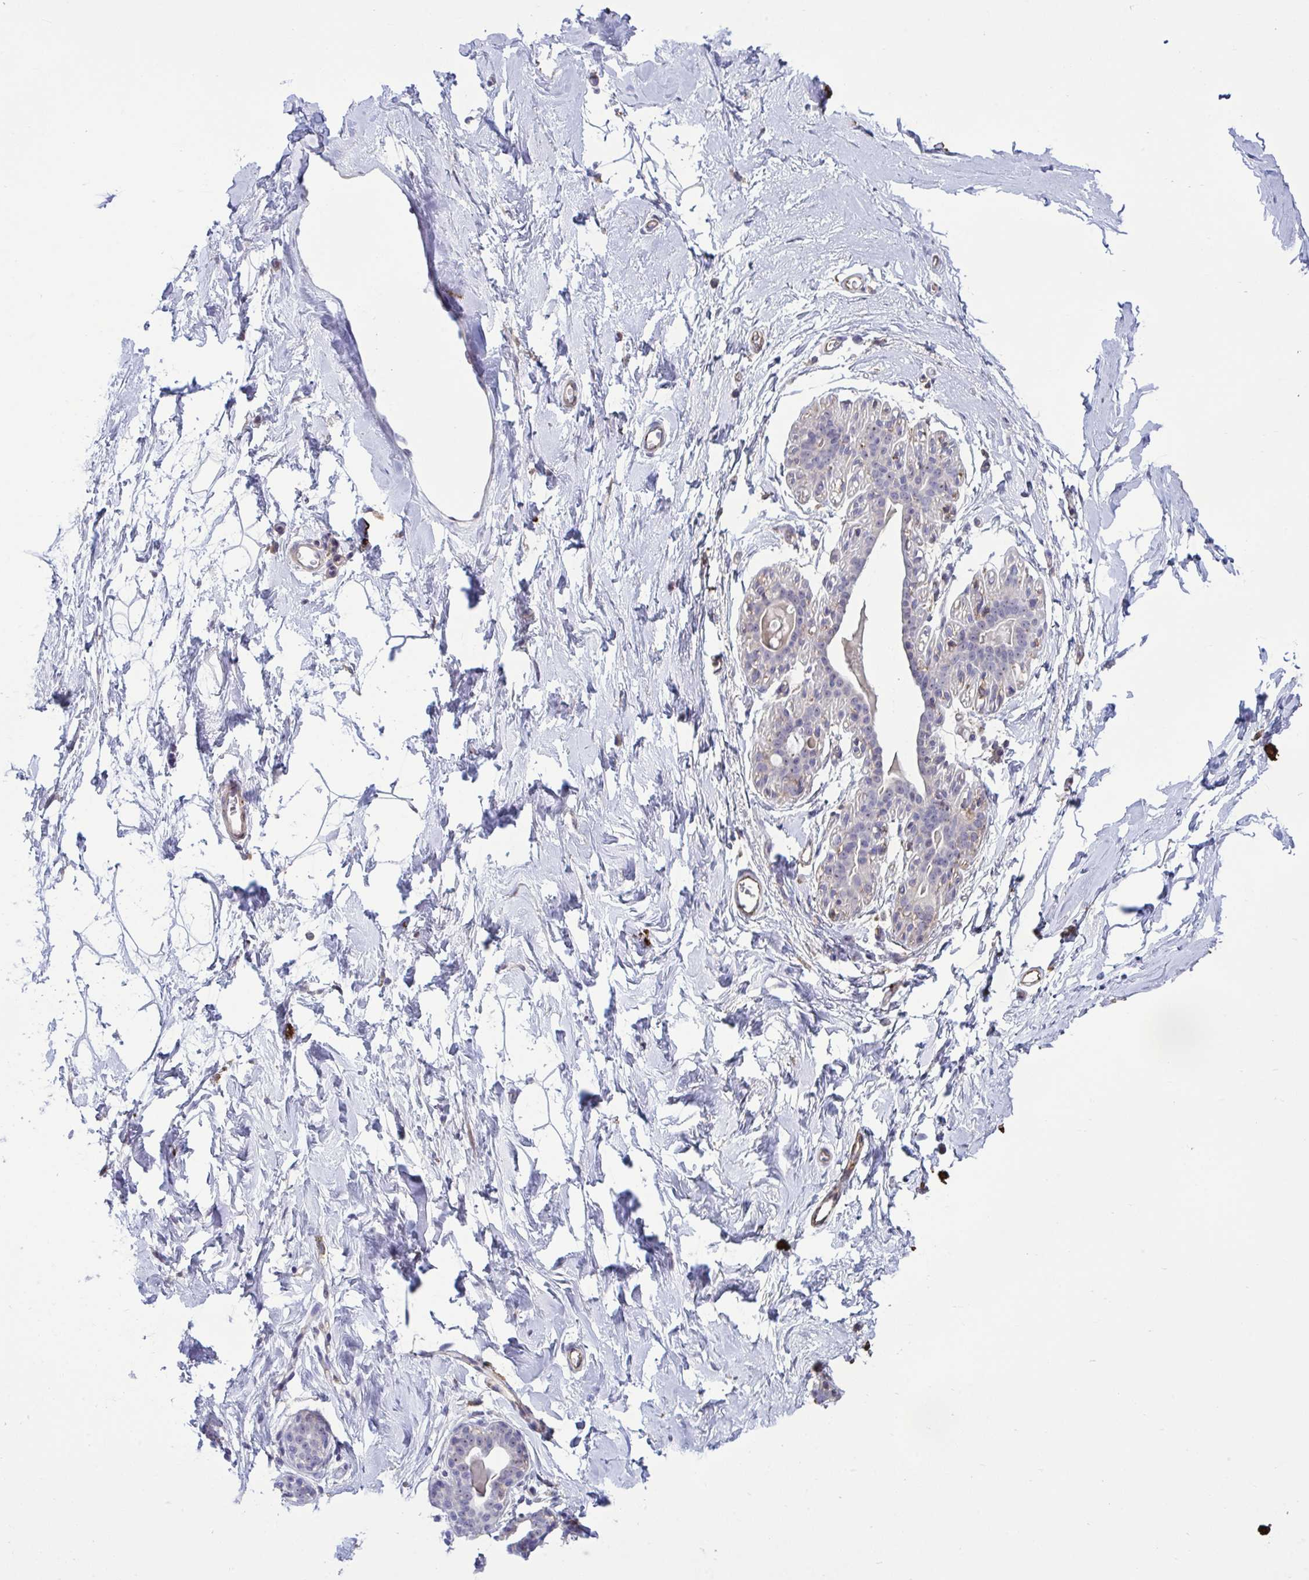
{"staining": {"intensity": "negative", "quantity": "none", "location": "none"}, "tissue": "breast", "cell_type": "Adipocytes", "image_type": "normal", "snomed": [{"axis": "morphology", "description": "Normal tissue, NOS"}, {"axis": "topography", "description": "Breast"}], "caption": "DAB immunohistochemical staining of unremarkable breast shows no significant staining in adipocytes. (Stains: DAB immunohistochemistry (IHC) with hematoxylin counter stain, Microscopy: brightfield microscopy at high magnification).", "gene": "CD101", "patient": {"sex": "female", "age": 45}}